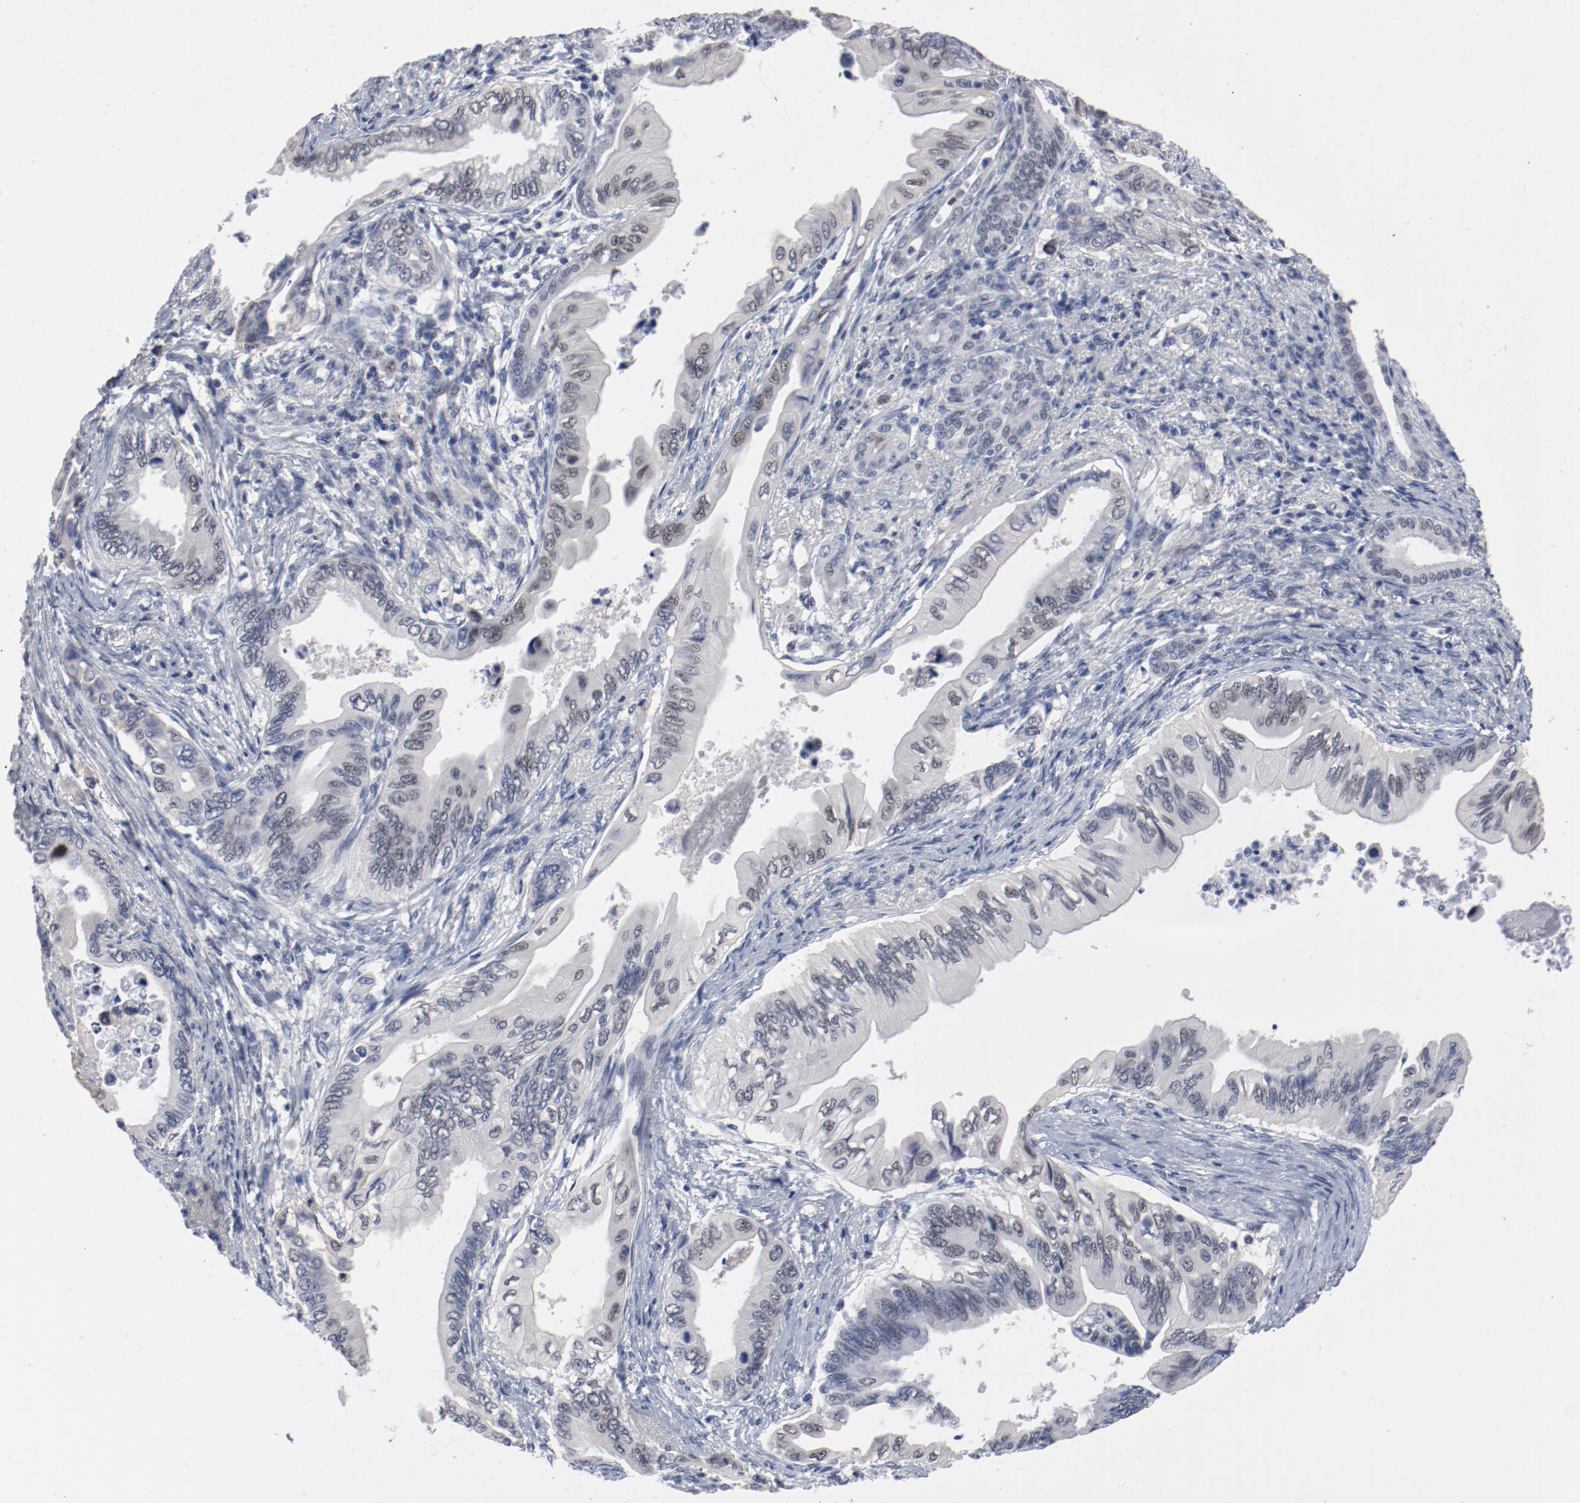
{"staining": {"intensity": "weak", "quantity": "<25%", "location": "nuclear"}, "tissue": "pancreatic cancer", "cell_type": "Tumor cells", "image_type": "cancer", "snomed": [{"axis": "morphology", "description": "Adenocarcinoma, NOS"}, {"axis": "topography", "description": "Pancreas"}], "caption": "Tumor cells show no significant expression in pancreatic adenocarcinoma.", "gene": "ANKLE2", "patient": {"sex": "female", "age": 66}}